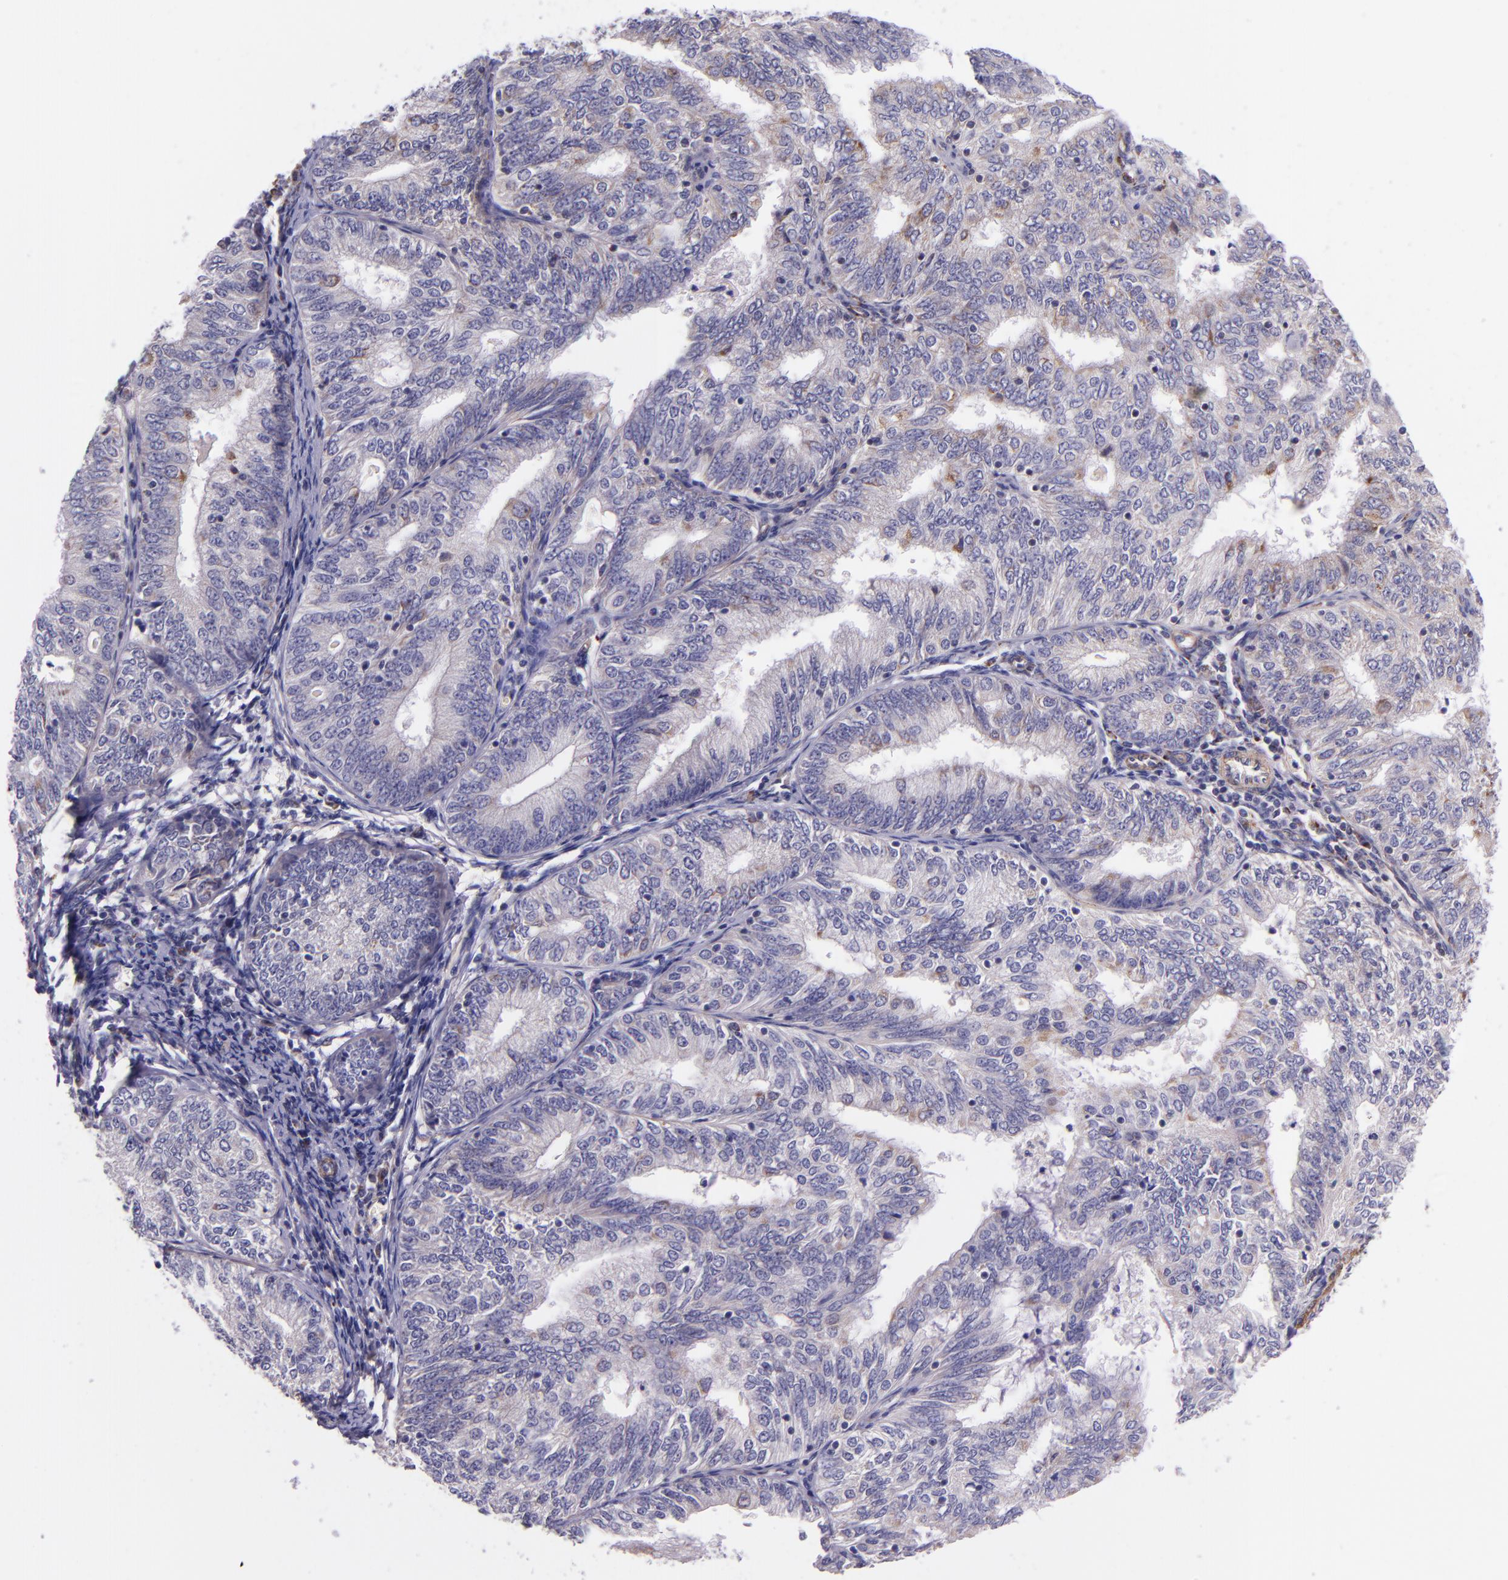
{"staining": {"intensity": "negative", "quantity": "none", "location": "none"}, "tissue": "endometrial cancer", "cell_type": "Tumor cells", "image_type": "cancer", "snomed": [{"axis": "morphology", "description": "Adenocarcinoma, NOS"}, {"axis": "topography", "description": "Endometrium"}], "caption": "Immunohistochemistry histopathology image of human endometrial adenocarcinoma stained for a protein (brown), which displays no expression in tumor cells.", "gene": "IDH3G", "patient": {"sex": "female", "age": 69}}